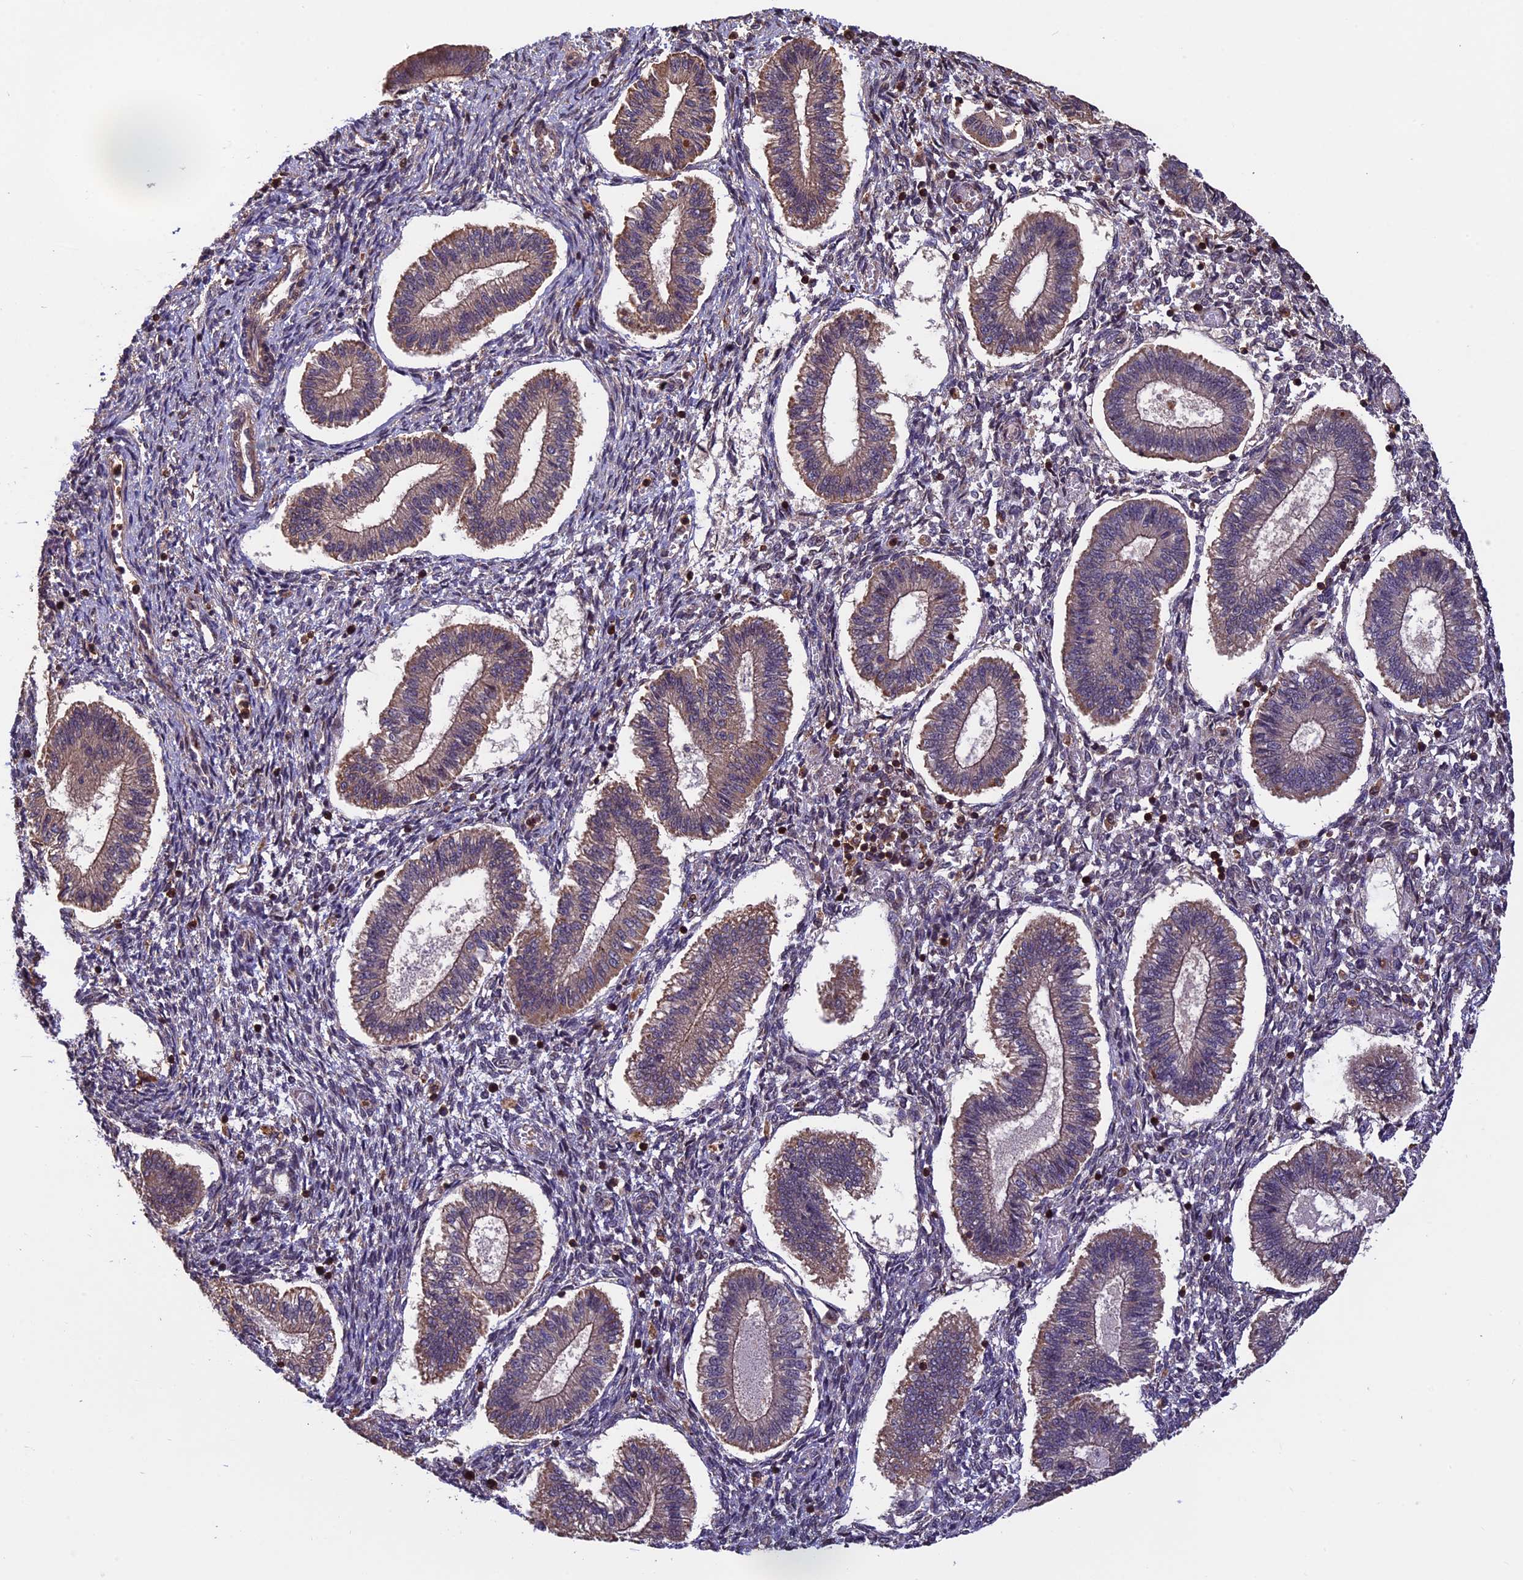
{"staining": {"intensity": "weak", "quantity": "<25%", "location": "cytoplasmic/membranous"}, "tissue": "endometrium", "cell_type": "Cells in endometrial stroma", "image_type": "normal", "snomed": [{"axis": "morphology", "description": "Normal tissue, NOS"}, {"axis": "topography", "description": "Endometrium"}], "caption": "Image shows no significant protein staining in cells in endometrial stroma of benign endometrium.", "gene": "PKD2L2", "patient": {"sex": "female", "age": 25}}